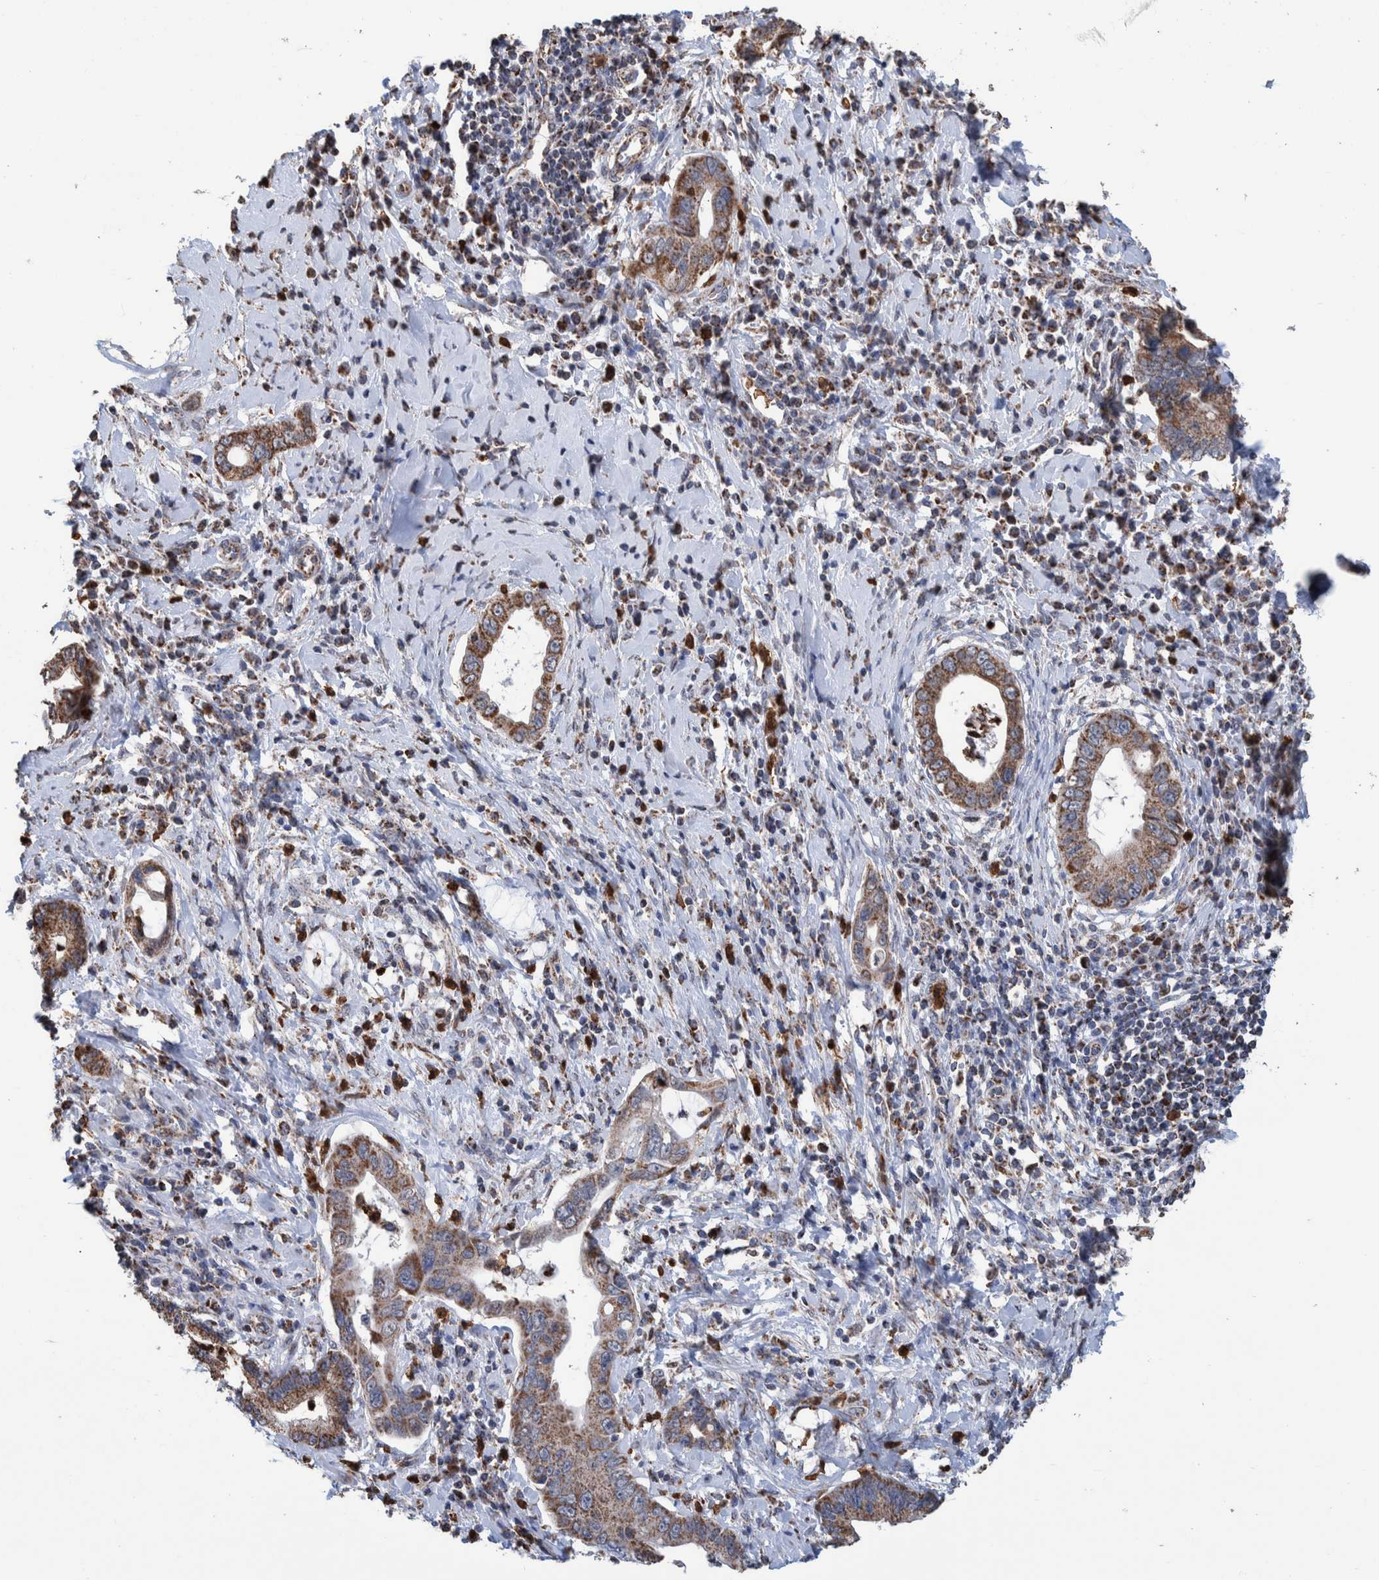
{"staining": {"intensity": "moderate", "quantity": ">75%", "location": "cytoplasmic/membranous"}, "tissue": "cervical cancer", "cell_type": "Tumor cells", "image_type": "cancer", "snomed": [{"axis": "morphology", "description": "Adenocarcinoma, NOS"}, {"axis": "topography", "description": "Cervix"}], "caption": "Moderate cytoplasmic/membranous staining is appreciated in approximately >75% of tumor cells in adenocarcinoma (cervical).", "gene": "DECR1", "patient": {"sex": "female", "age": 44}}